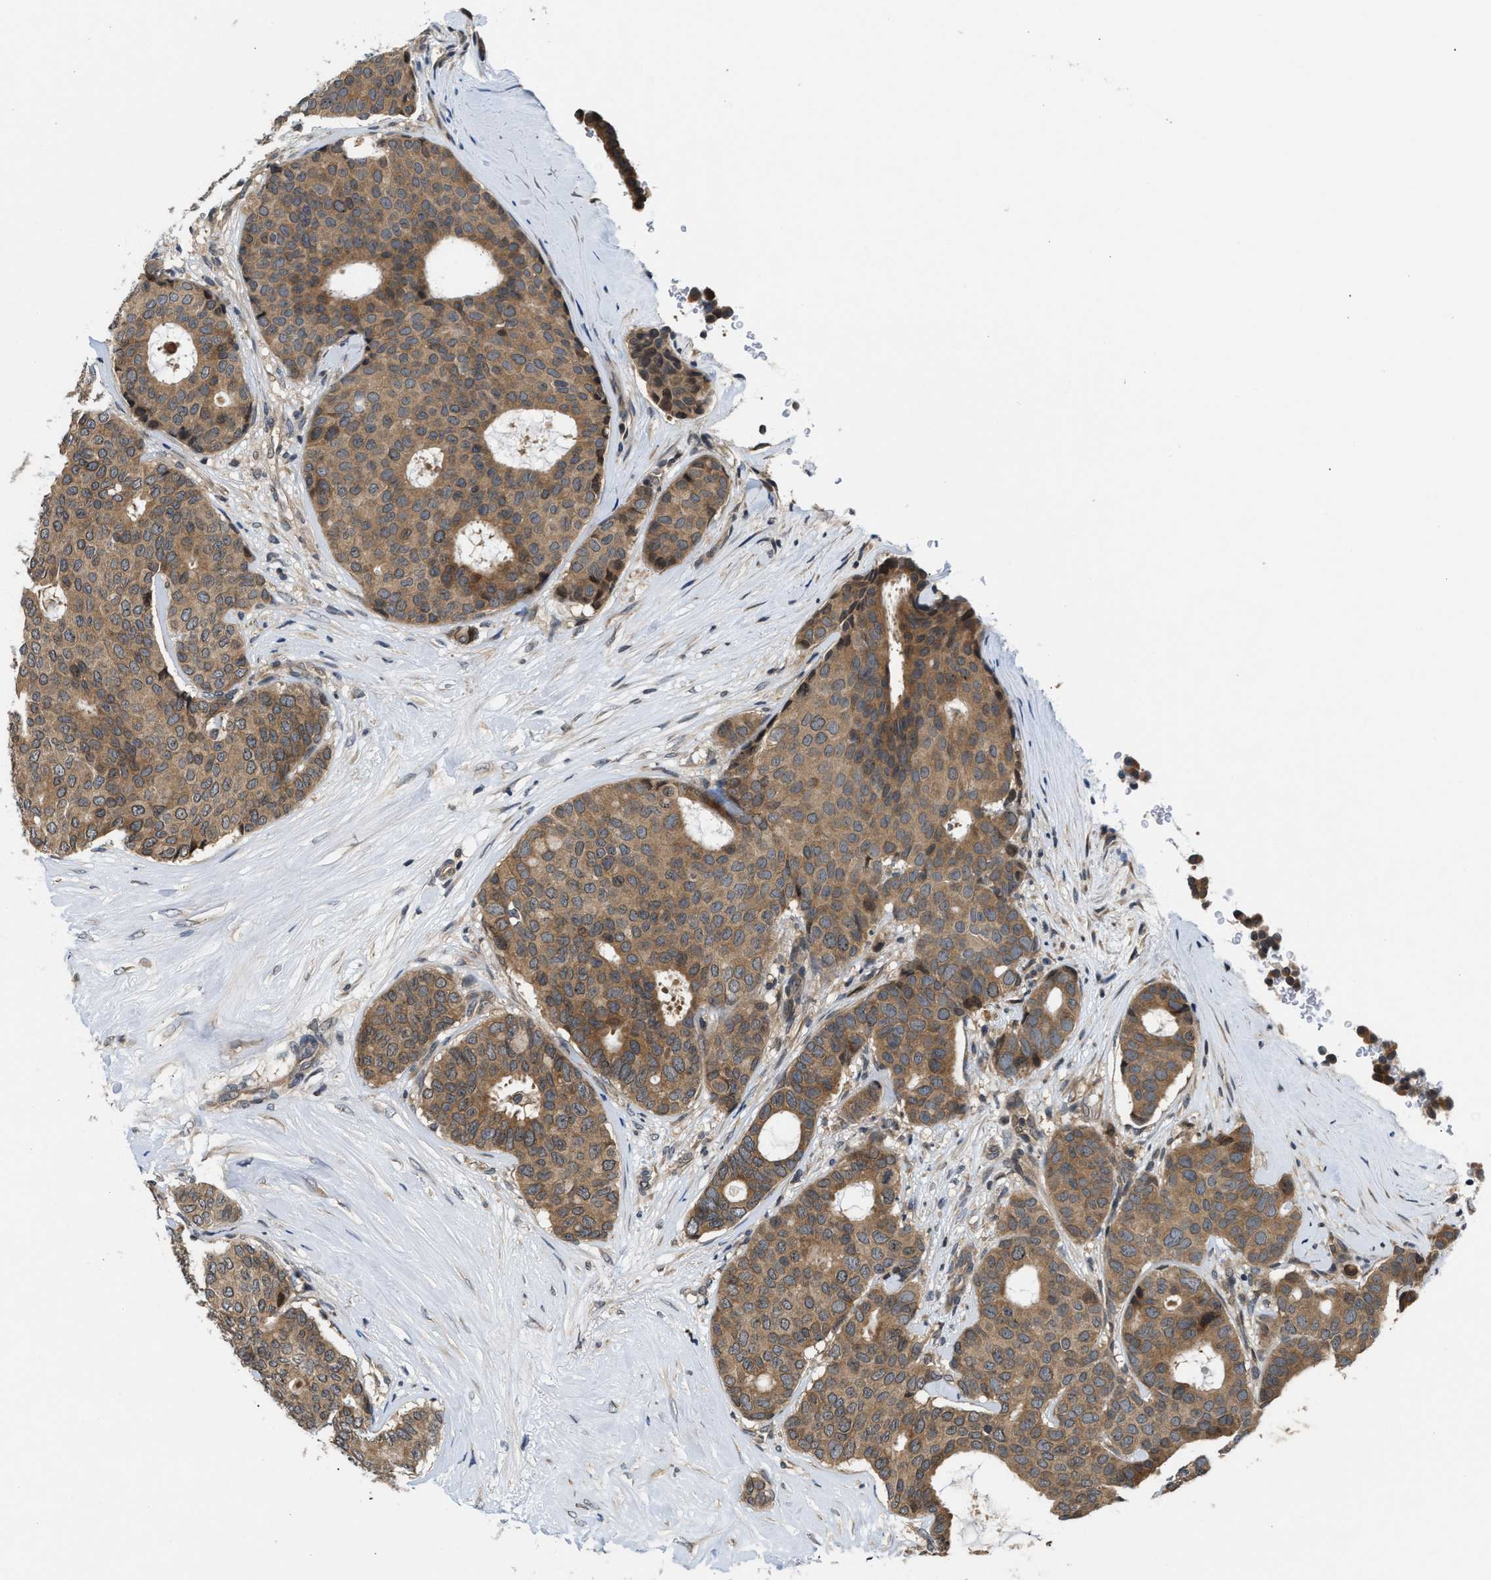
{"staining": {"intensity": "moderate", "quantity": ">75%", "location": "cytoplasmic/membranous"}, "tissue": "breast cancer", "cell_type": "Tumor cells", "image_type": "cancer", "snomed": [{"axis": "morphology", "description": "Duct carcinoma"}, {"axis": "topography", "description": "Breast"}], "caption": "Tumor cells reveal moderate cytoplasmic/membranous positivity in about >75% of cells in breast invasive ductal carcinoma.", "gene": "RAB29", "patient": {"sex": "female", "age": 75}}